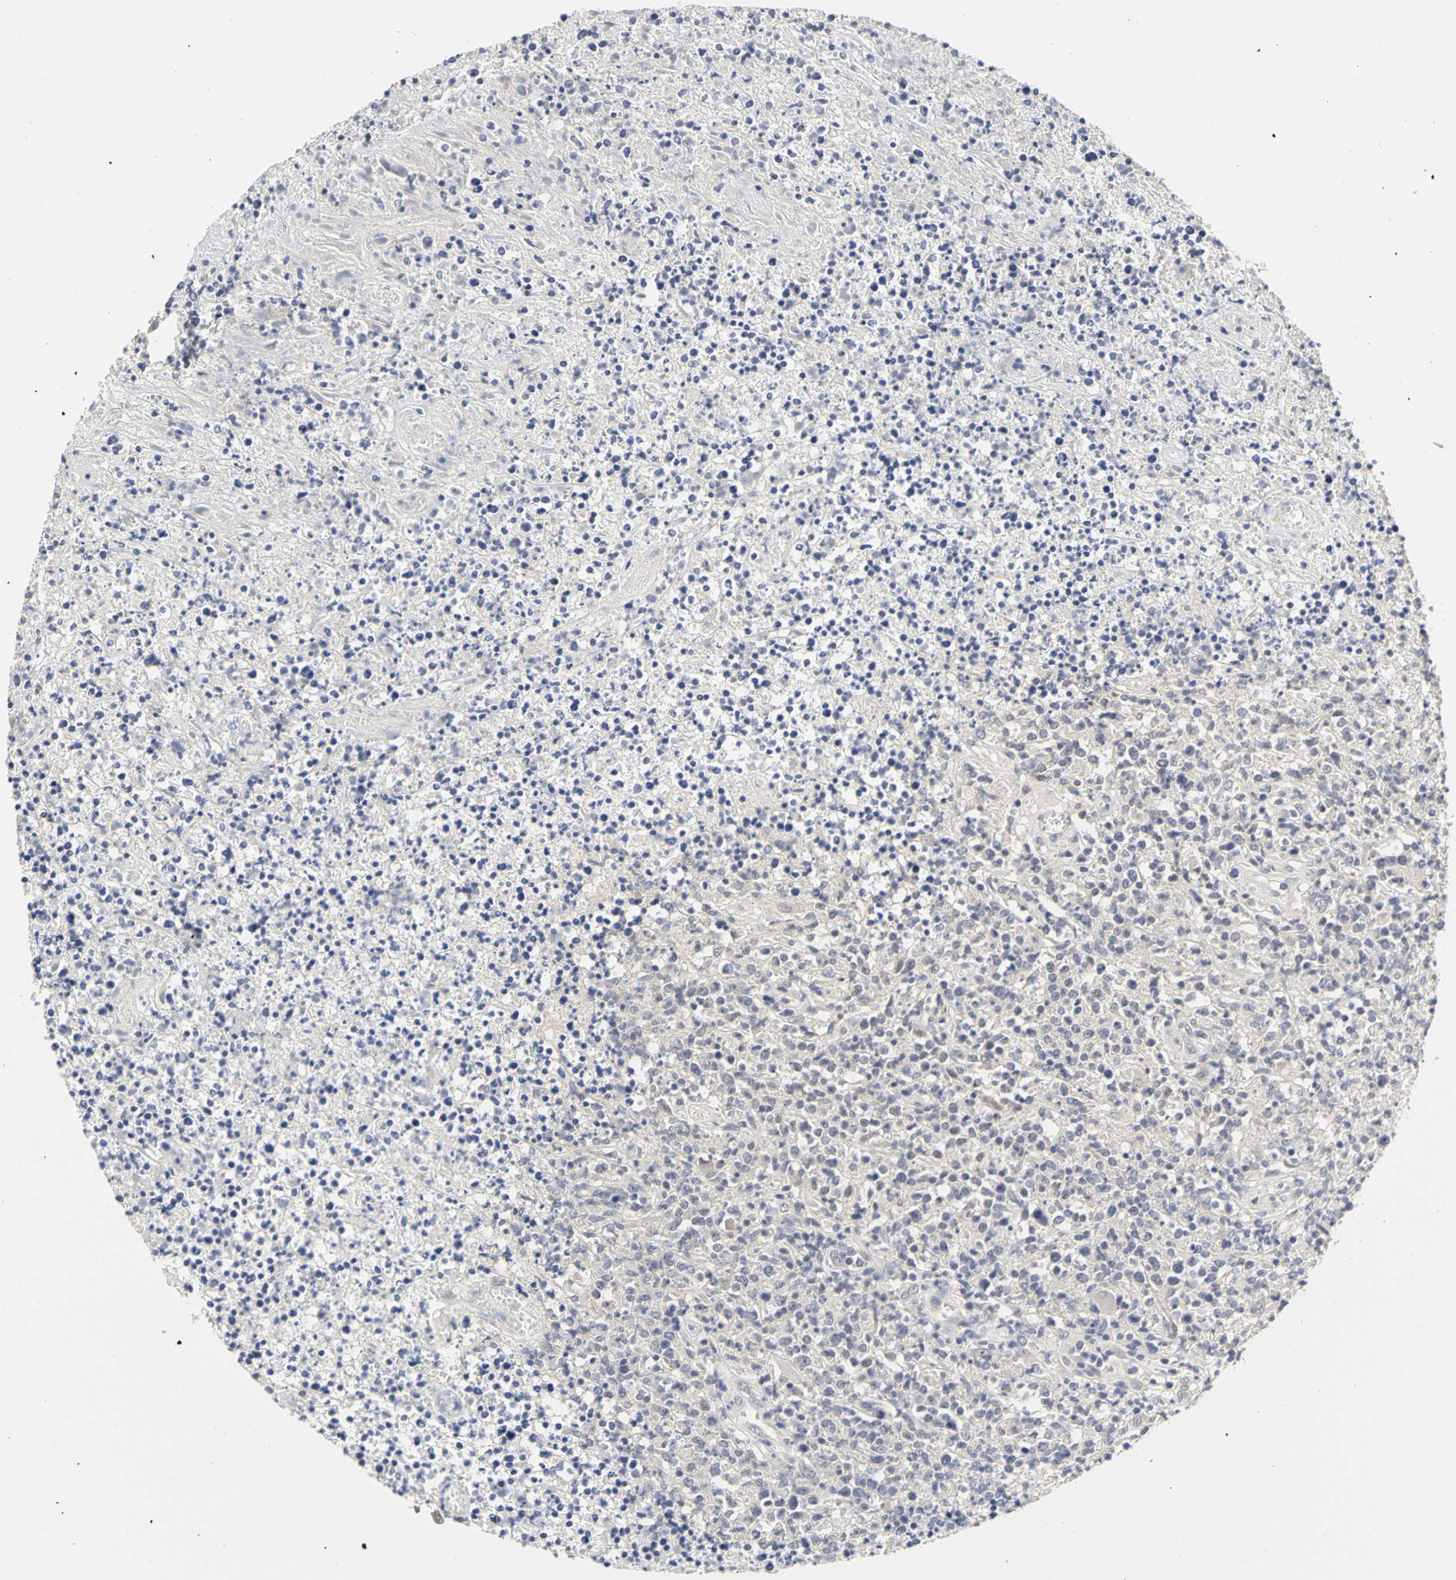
{"staining": {"intensity": "negative", "quantity": "none", "location": "none"}, "tissue": "lymphoma", "cell_type": "Tumor cells", "image_type": "cancer", "snomed": [{"axis": "morphology", "description": "Malignant lymphoma, non-Hodgkin's type, High grade"}, {"axis": "topography", "description": "Lymph node"}], "caption": "Tumor cells show no significant positivity in lymphoma.", "gene": "PGR", "patient": {"sex": "female", "age": 84}}